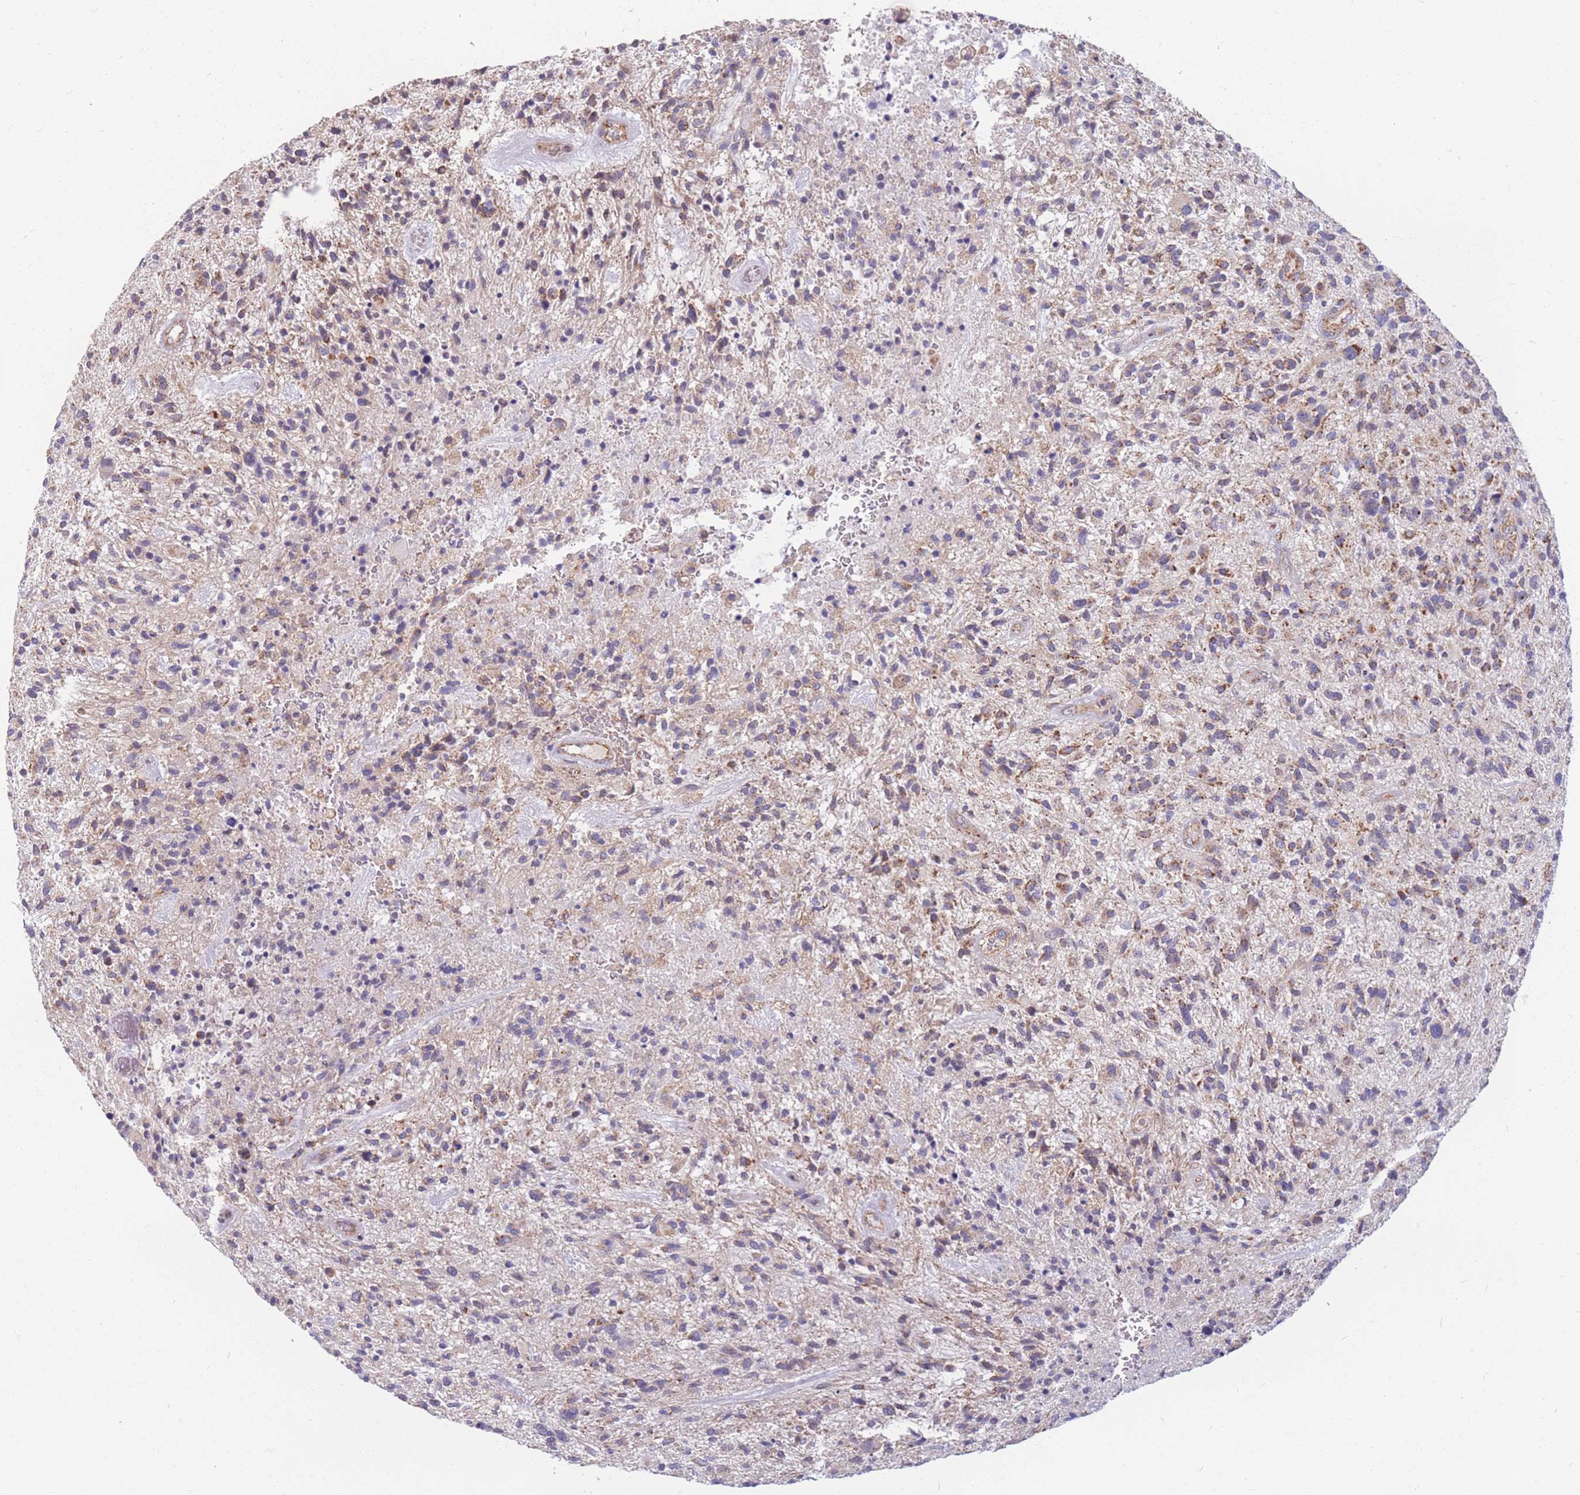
{"staining": {"intensity": "weak", "quantity": "25%-75%", "location": "cytoplasmic/membranous"}, "tissue": "glioma", "cell_type": "Tumor cells", "image_type": "cancer", "snomed": [{"axis": "morphology", "description": "Glioma, malignant, High grade"}, {"axis": "topography", "description": "Brain"}], "caption": "Protein analysis of glioma tissue demonstrates weak cytoplasmic/membranous expression in approximately 25%-75% of tumor cells. Using DAB (brown) and hematoxylin (blue) stains, captured at high magnification using brightfield microscopy.", "gene": "MRPS9", "patient": {"sex": "male", "age": 47}}